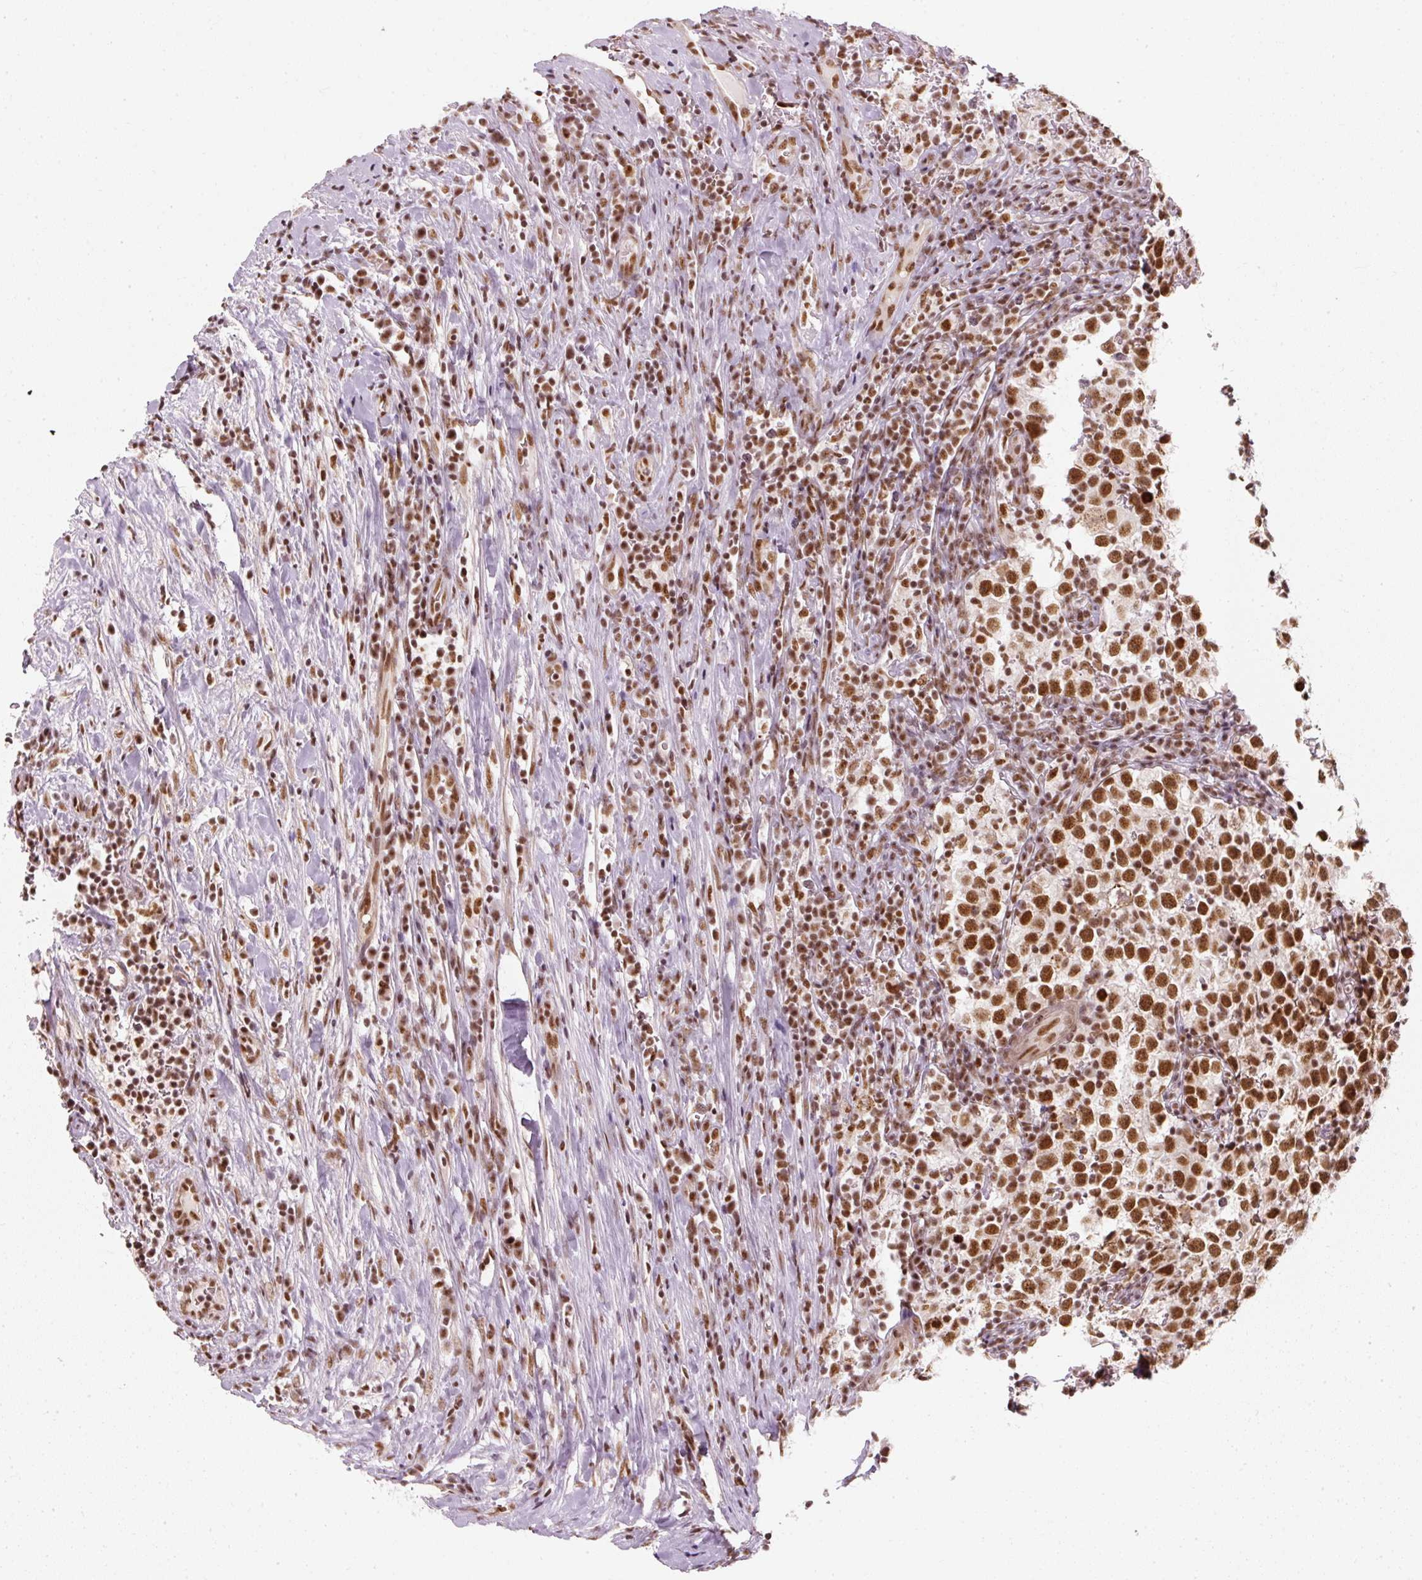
{"staining": {"intensity": "strong", "quantity": ">75%", "location": "nuclear"}, "tissue": "testis cancer", "cell_type": "Tumor cells", "image_type": "cancer", "snomed": [{"axis": "morphology", "description": "Normal tissue, NOS"}, {"axis": "morphology", "description": "Seminoma, NOS"}, {"axis": "topography", "description": "Testis"}], "caption": "Tumor cells exhibit strong nuclear expression in approximately >75% of cells in testis seminoma.", "gene": "U2AF2", "patient": {"sex": "male", "age": 43}}